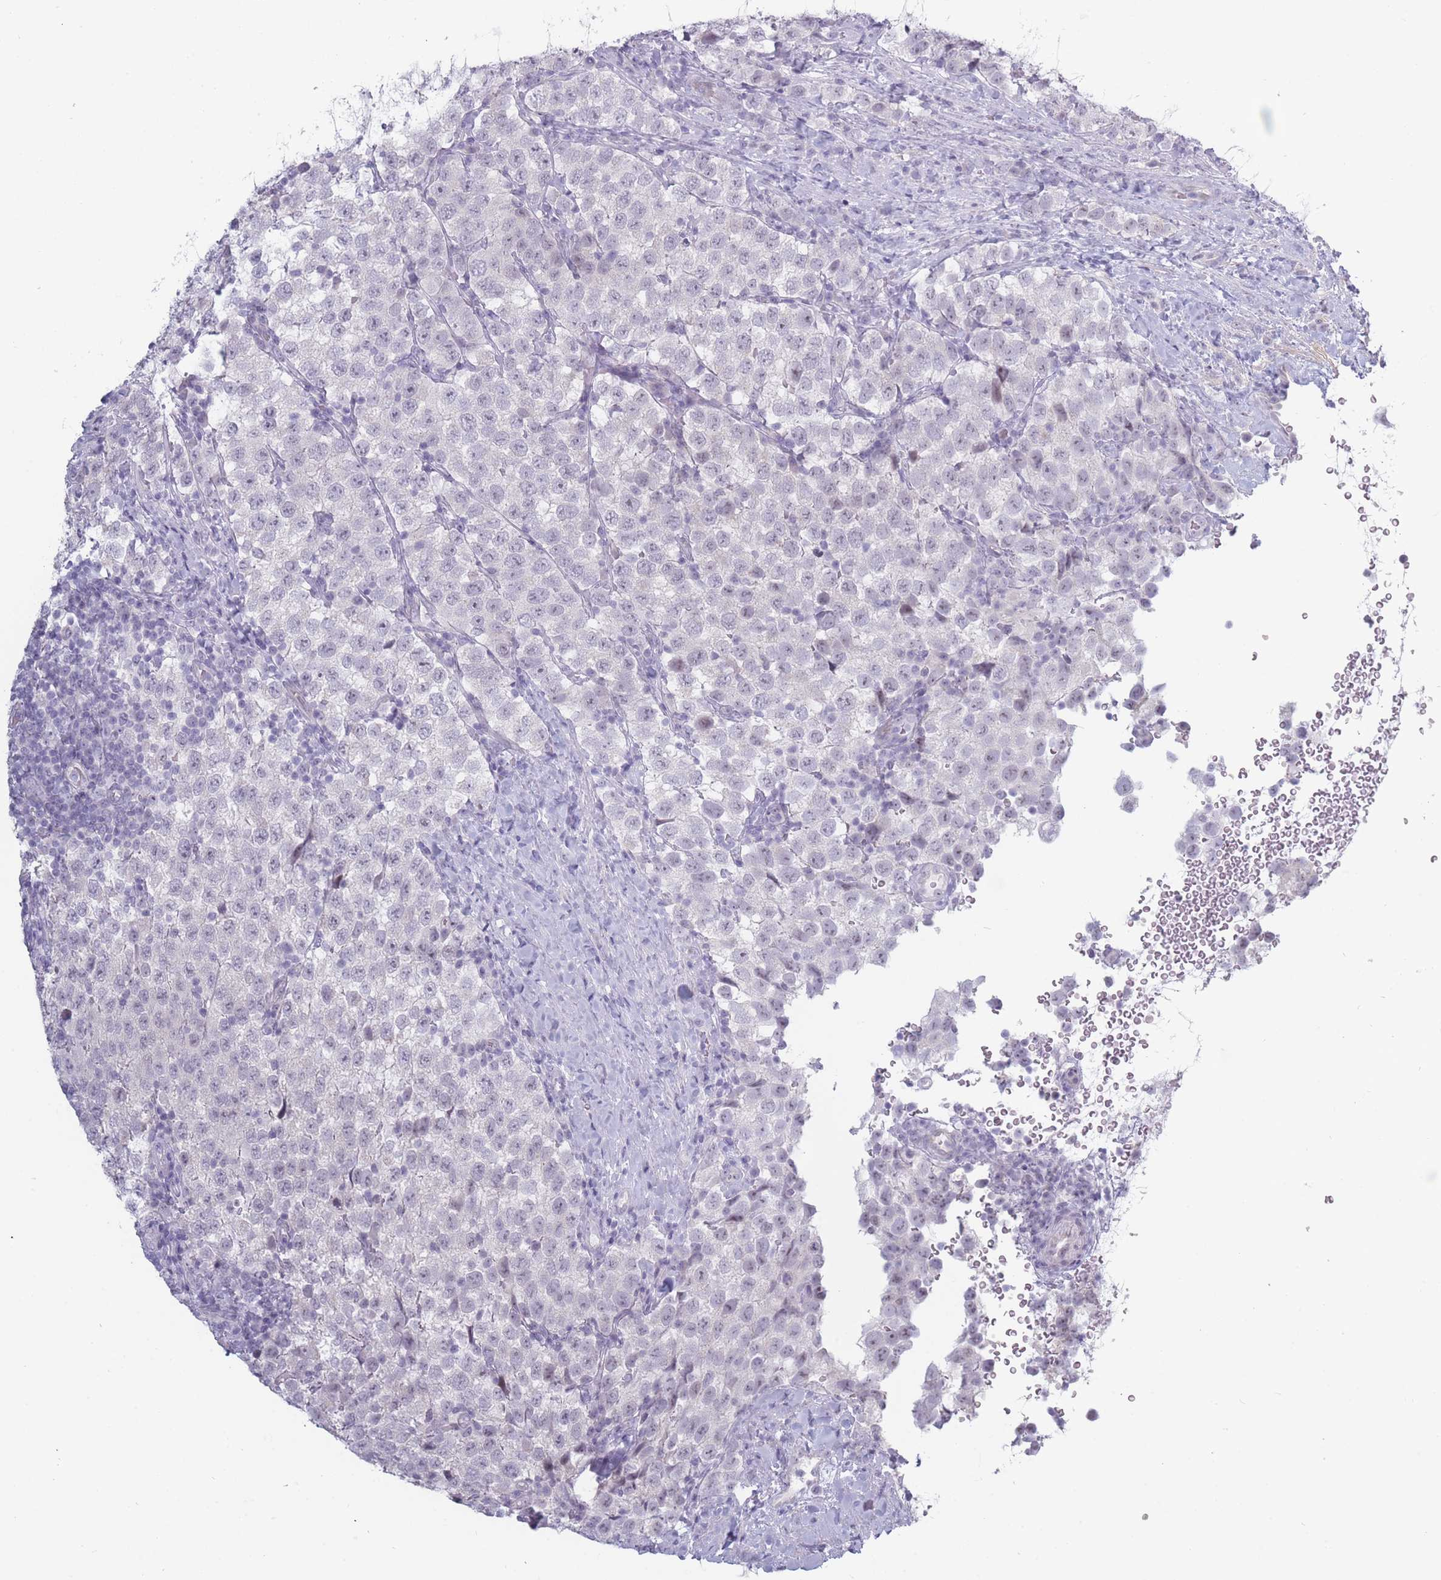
{"staining": {"intensity": "negative", "quantity": "none", "location": "none"}, "tissue": "testis cancer", "cell_type": "Tumor cells", "image_type": "cancer", "snomed": [{"axis": "morphology", "description": "Seminoma, NOS"}, {"axis": "topography", "description": "Testis"}], "caption": "The histopathology image displays no significant positivity in tumor cells of testis cancer (seminoma).", "gene": "ROS1", "patient": {"sex": "male", "age": 34}}